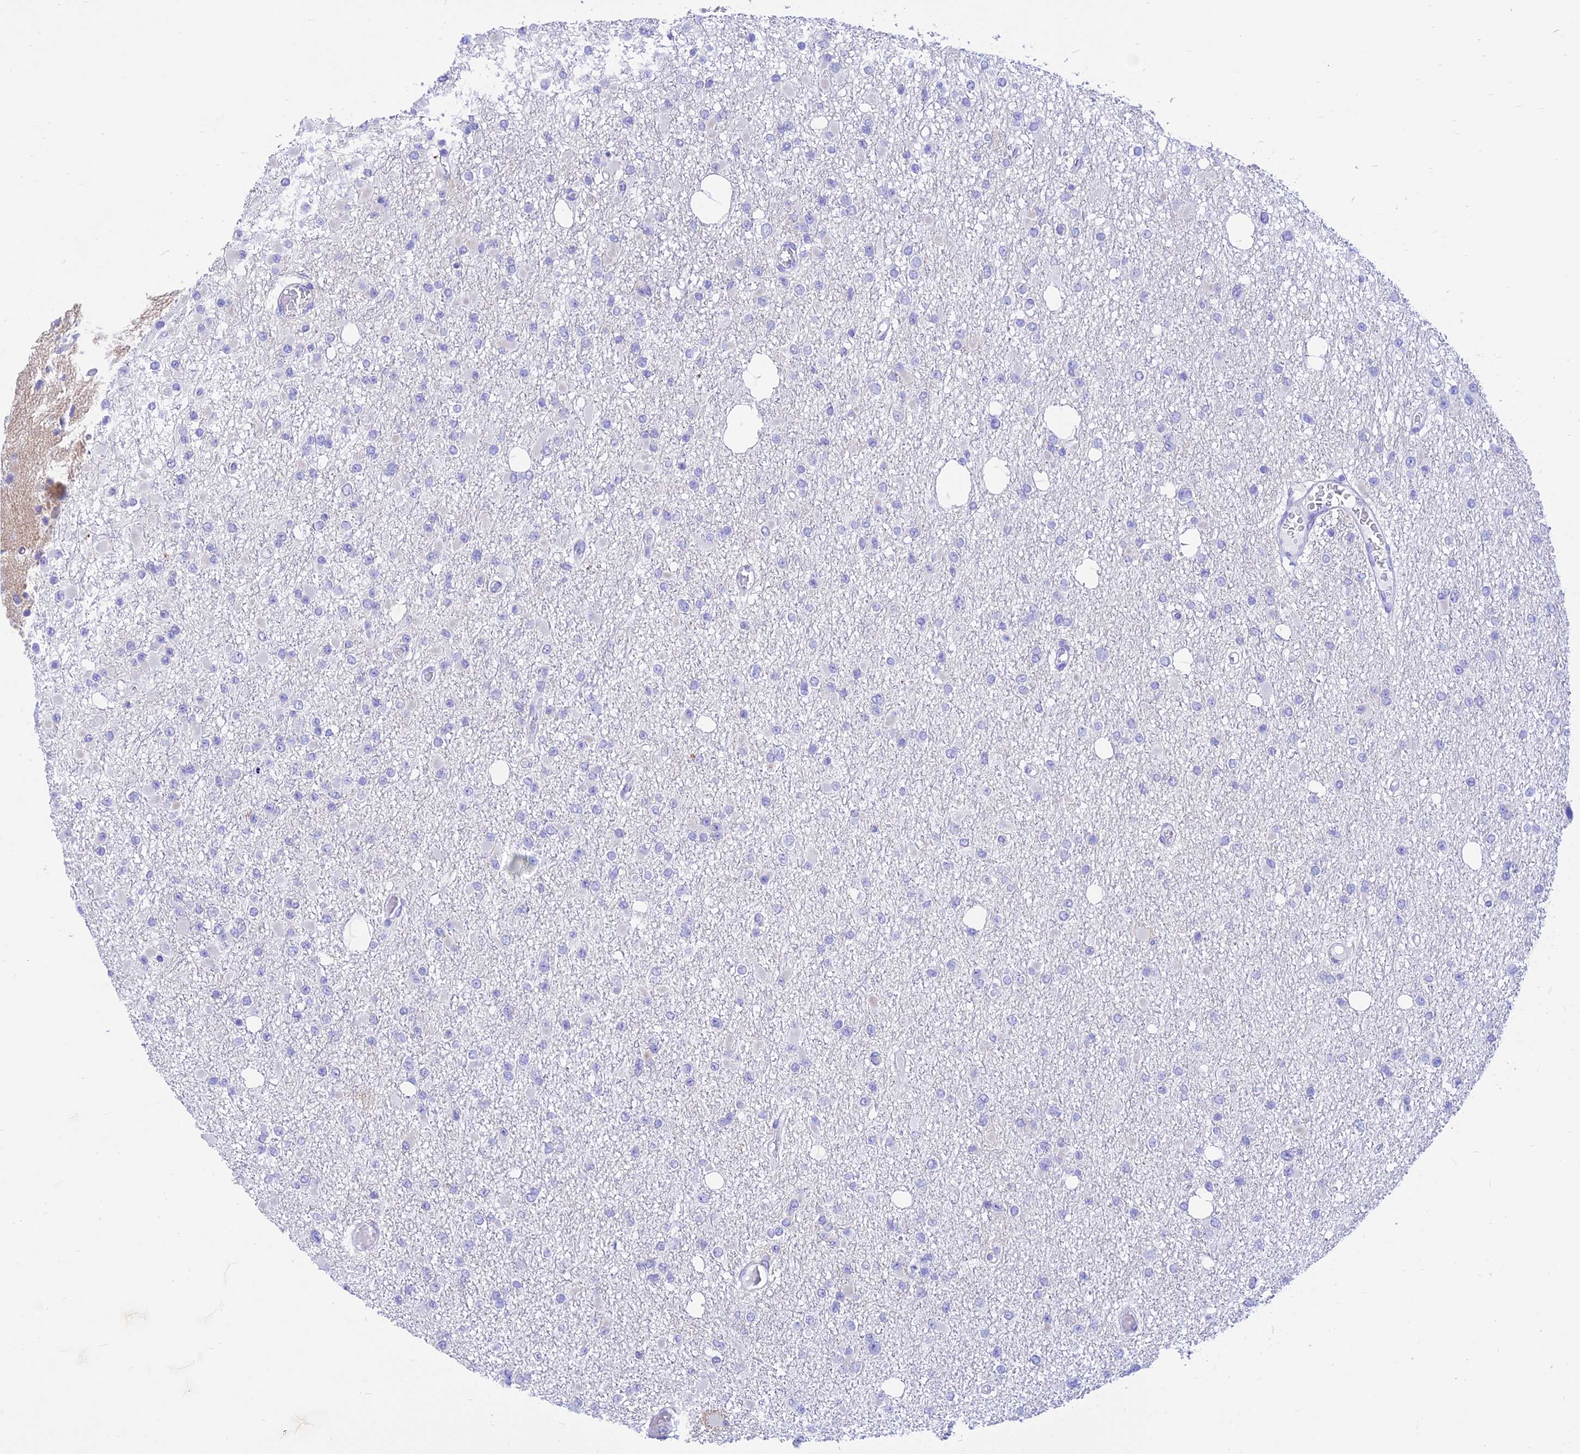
{"staining": {"intensity": "negative", "quantity": "none", "location": "none"}, "tissue": "glioma", "cell_type": "Tumor cells", "image_type": "cancer", "snomed": [{"axis": "morphology", "description": "Glioma, malignant, Low grade"}, {"axis": "topography", "description": "Brain"}], "caption": "High power microscopy image of an immunohistochemistry (IHC) image of low-grade glioma (malignant), revealing no significant positivity in tumor cells. (DAB immunohistochemistry (IHC), high magnification).", "gene": "PRNP", "patient": {"sex": "female", "age": 22}}